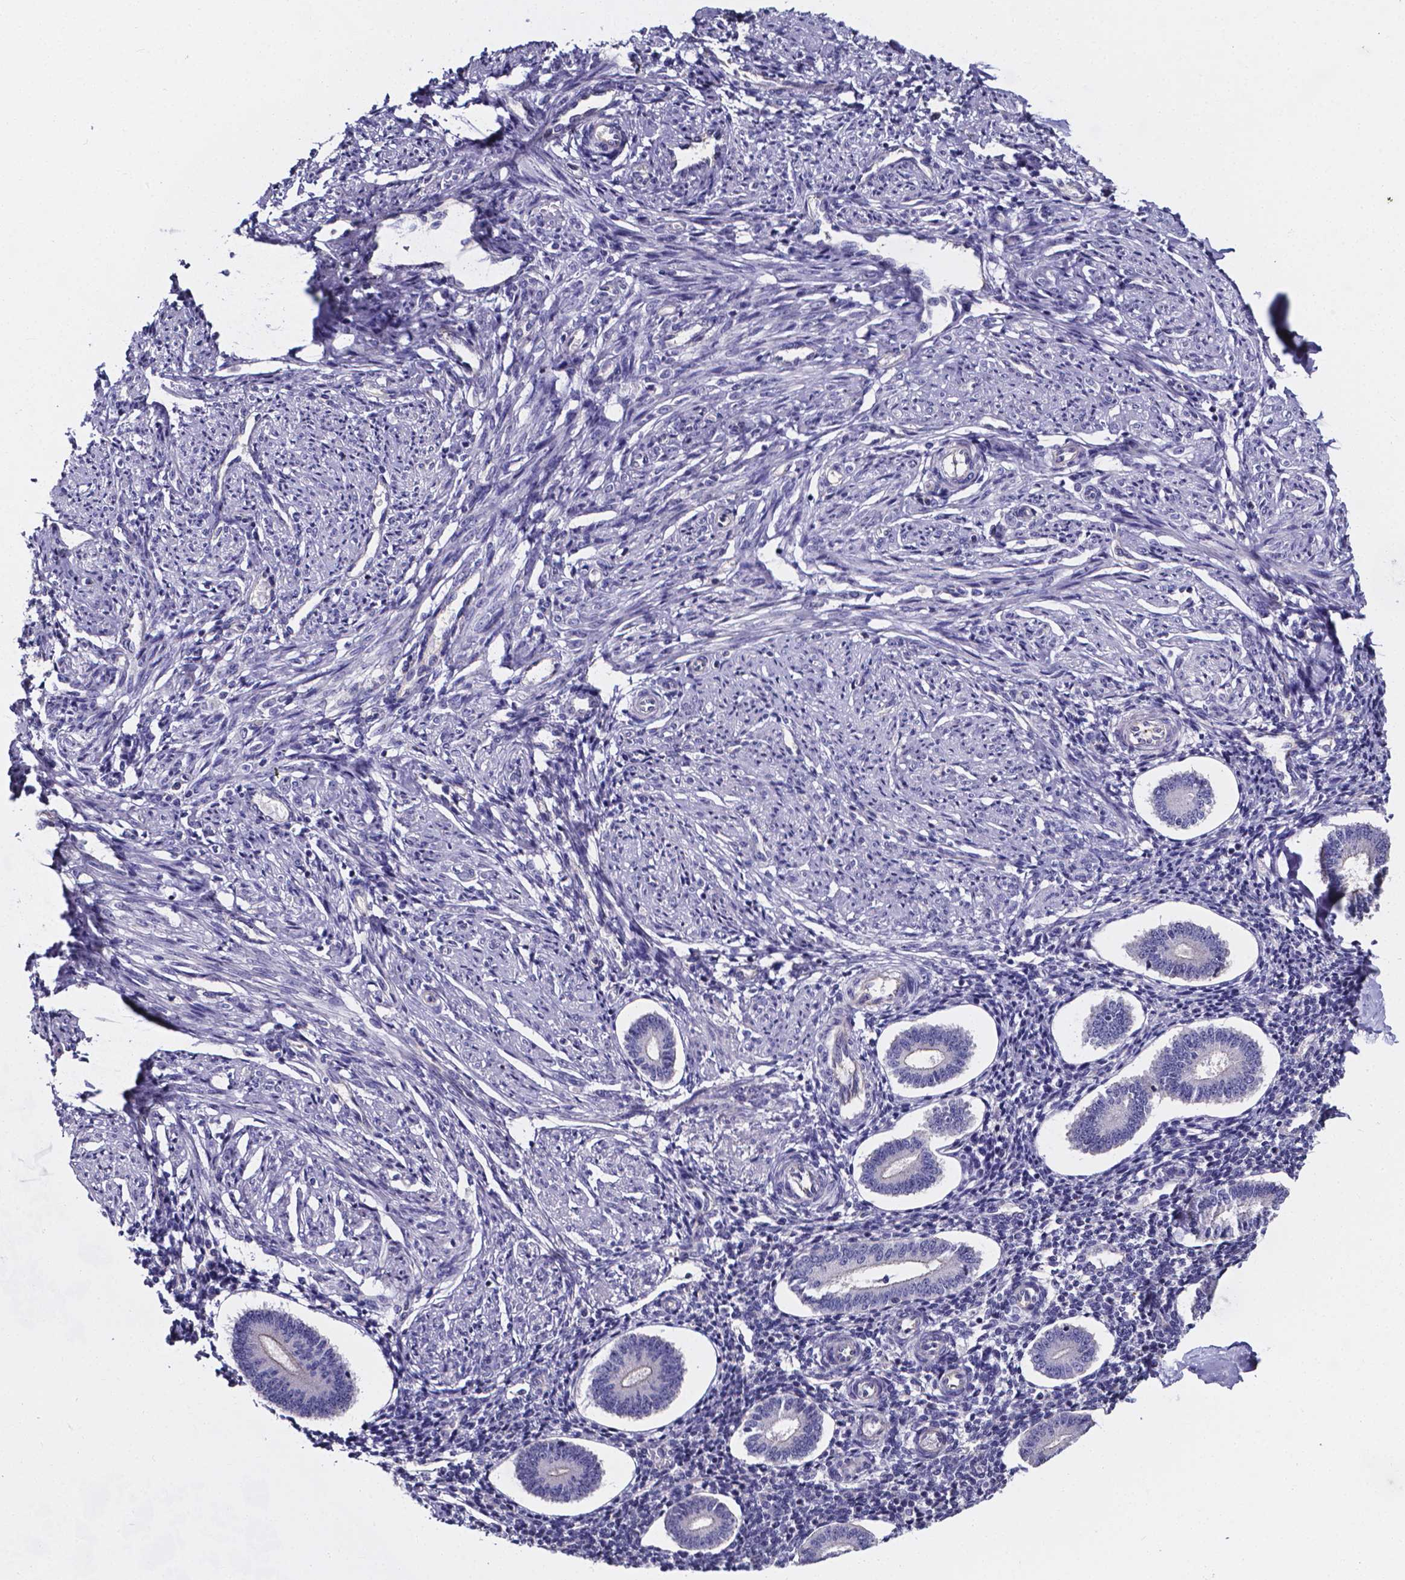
{"staining": {"intensity": "negative", "quantity": "none", "location": "none"}, "tissue": "endometrium", "cell_type": "Cells in endometrial stroma", "image_type": "normal", "snomed": [{"axis": "morphology", "description": "Normal tissue, NOS"}, {"axis": "topography", "description": "Endometrium"}], "caption": "Cells in endometrial stroma are negative for brown protein staining in benign endometrium. The staining is performed using DAB (3,3'-diaminobenzidine) brown chromogen with nuclei counter-stained in using hematoxylin.", "gene": "CACNG8", "patient": {"sex": "female", "age": 40}}